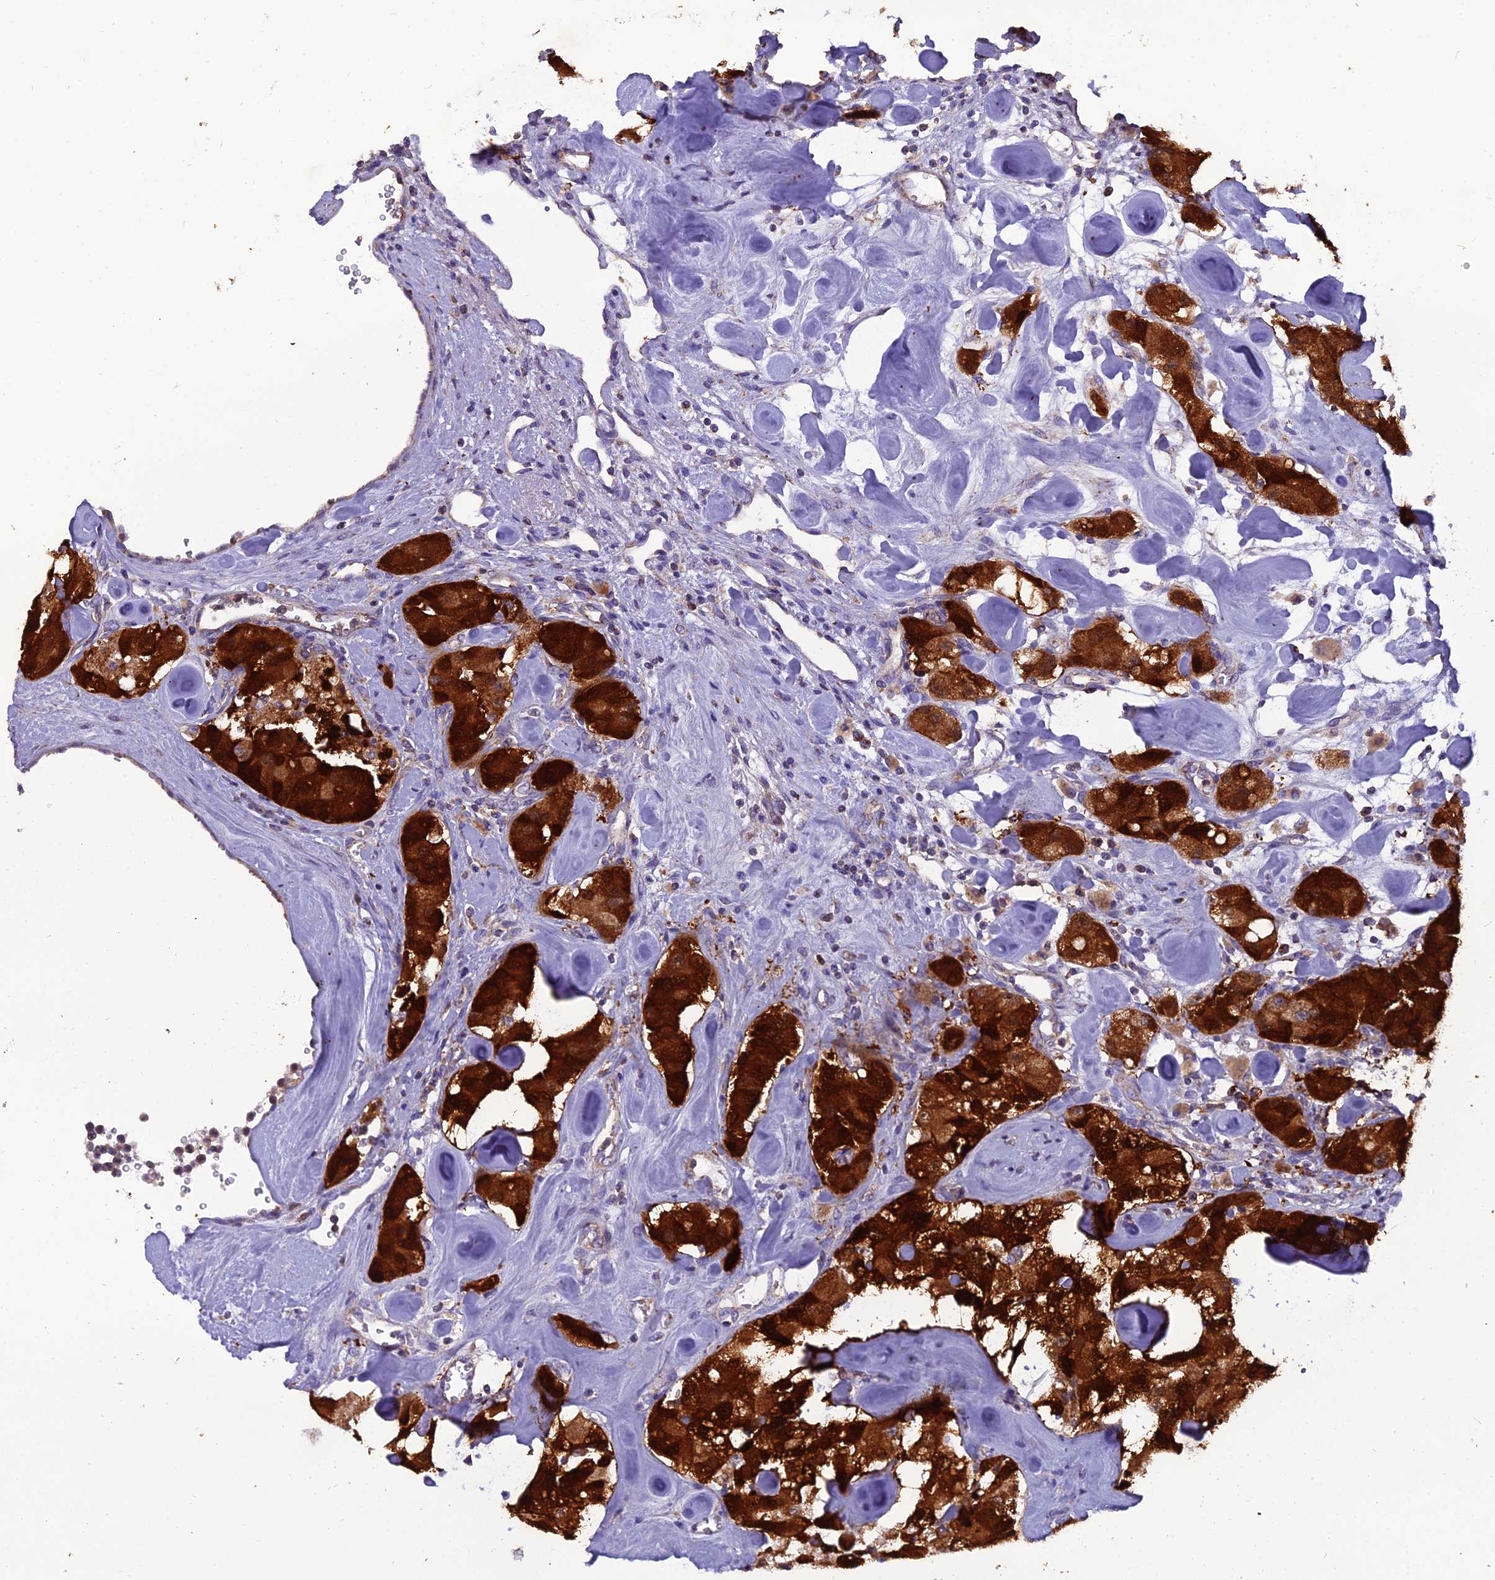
{"staining": {"intensity": "strong", "quantity": ">75%", "location": "cytoplasmic/membranous"}, "tissue": "carcinoid", "cell_type": "Tumor cells", "image_type": "cancer", "snomed": [{"axis": "morphology", "description": "Carcinoid, malignant, NOS"}, {"axis": "topography", "description": "Pancreas"}], "caption": "Malignant carcinoid was stained to show a protein in brown. There is high levels of strong cytoplasmic/membranous expression in approximately >75% of tumor cells. Nuclei are stained in blue.", "gene": "GPD1", "patient": {"sex": "male", "age": 41}}